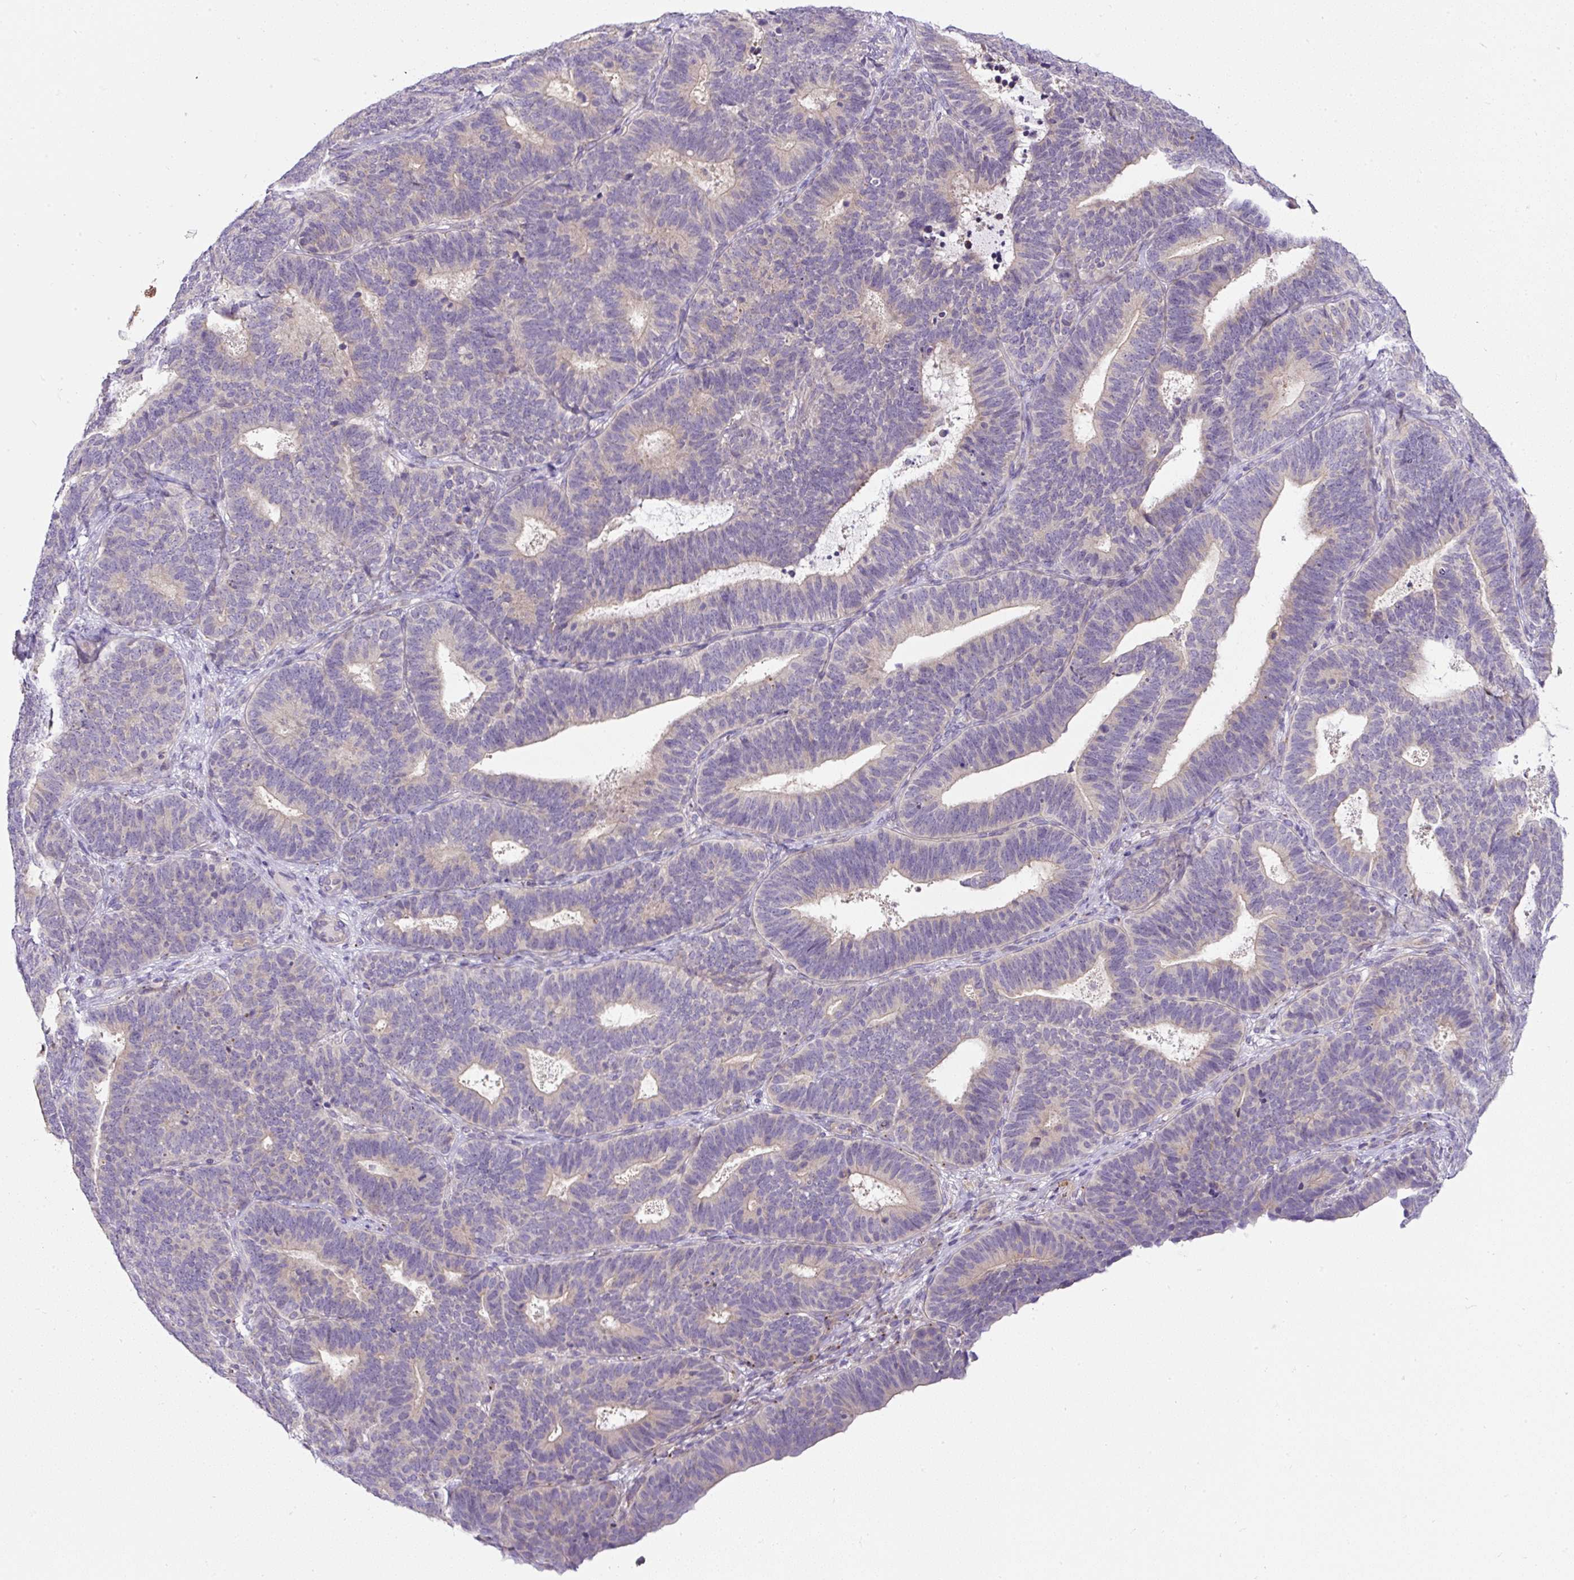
{"staining": {"intensity": "negative", "quantity": "none", "location": "none"}, "tissue": "endometrial cancer", "cell_type": "Tumor cells", "image_type": "cancer", "snomed": [{"axis": "morphology", "description": "Adenocarcinoma, NOS"}, {"axis": "topography", "description": "Endometrium"}], "caption": "This is an immunohistochemistry image of adenocarcinoma (endometrial). There is no staining in tumor cells.", "gene": "HPS4", "patient": {"sex": "female", "age": 70}}